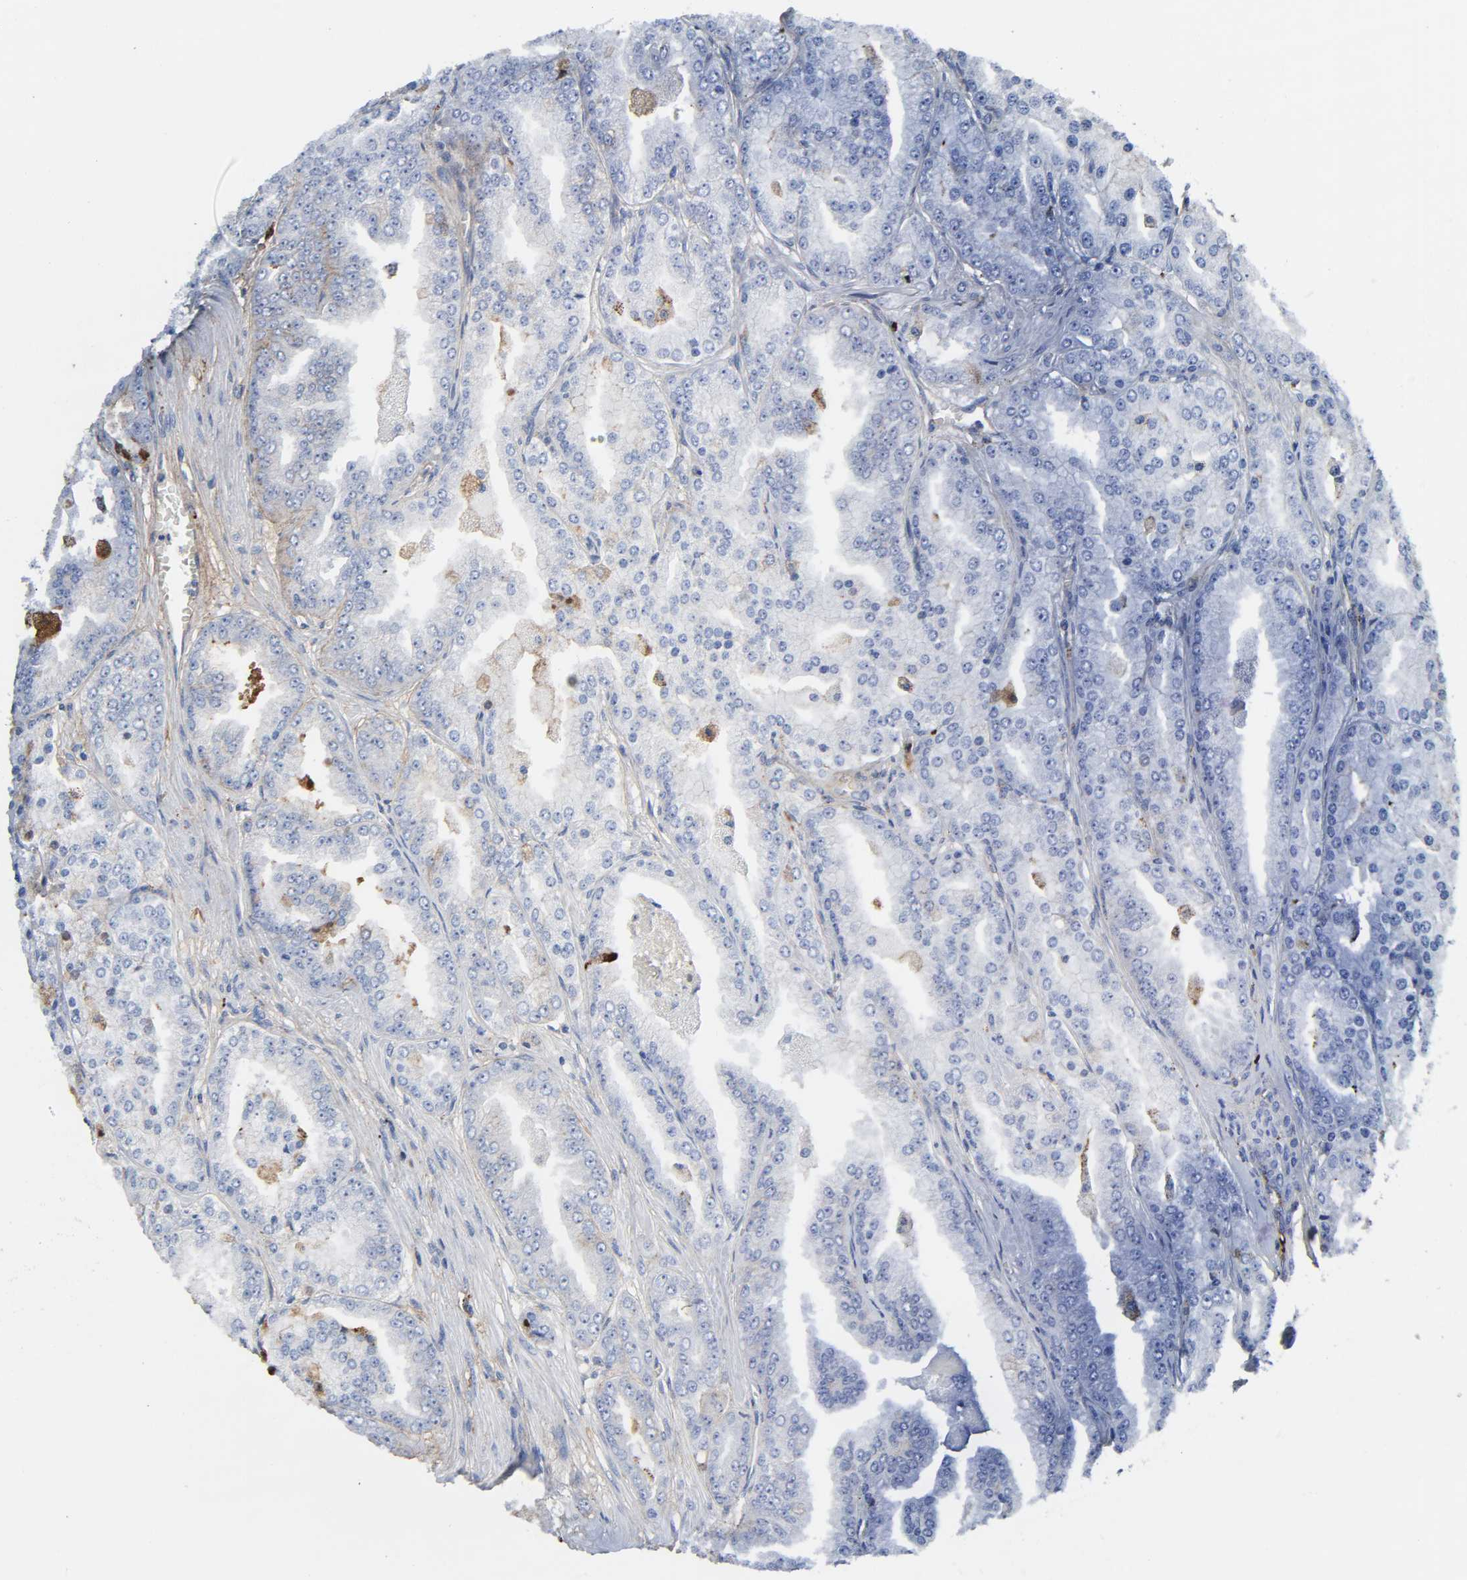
{"staining": {"intensity": "weak", "quantity": "<25%", "location": "cytoplasmic/membranous"}, "tissue": "prostate cancer", "cell_type": "Tumor cells", "image_type": "cancer", "snomed": [{"axis": "morphology", "description": "Adenocarcinoma, High grade"}, {"axis": "topography", "description": "Prostate"}], "caption": "Tumor cells are negative for brown protein staining in prostate cancer (adenocarcinoma (high-grade)).", "gene": "C3", "patient": {"sex": "male", "age": 61}}